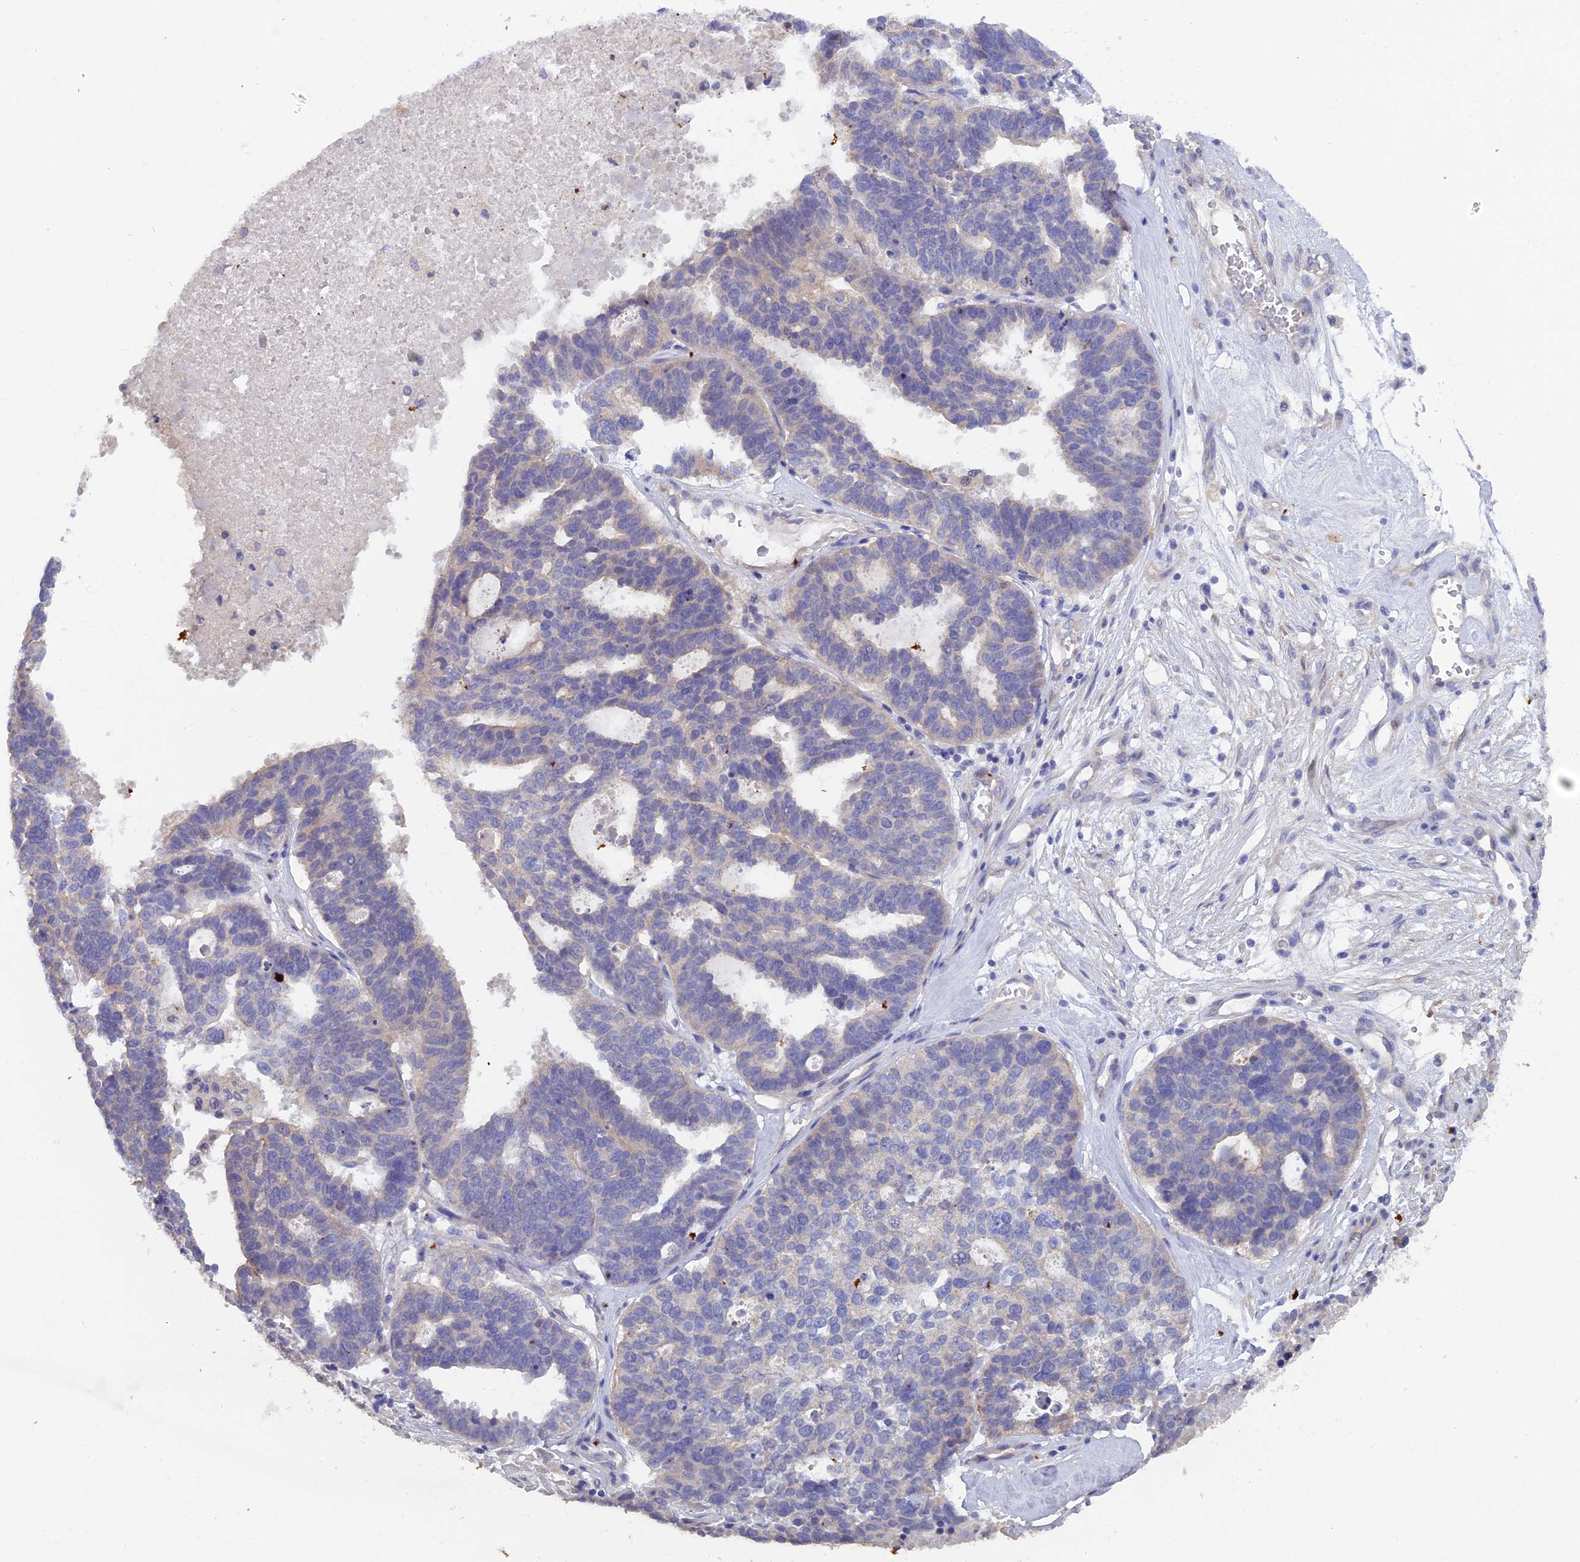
{"staining": {"intensity": "negative", "quantity": "none", "location": "none"}, "tissue": "ovarian cancer", "cell_type": "Tumor cells", "image_type": "cancer", "snomed": [{"axis": "morphology", "description": "Cystadenocarcinoma, serous, NOS"}, {"axis": "topography", "description": "Ovary"}], "caption": "Immunohistochemistry image of neoplastic tissue: human ovarian serous cystadenocarcinoma stained with DAB demonstrates no significant protein expression in tumor cells. Nuclei are stained in blue.", "gene": "FZR1", "patient": {"sex": "female", "age": 59}}